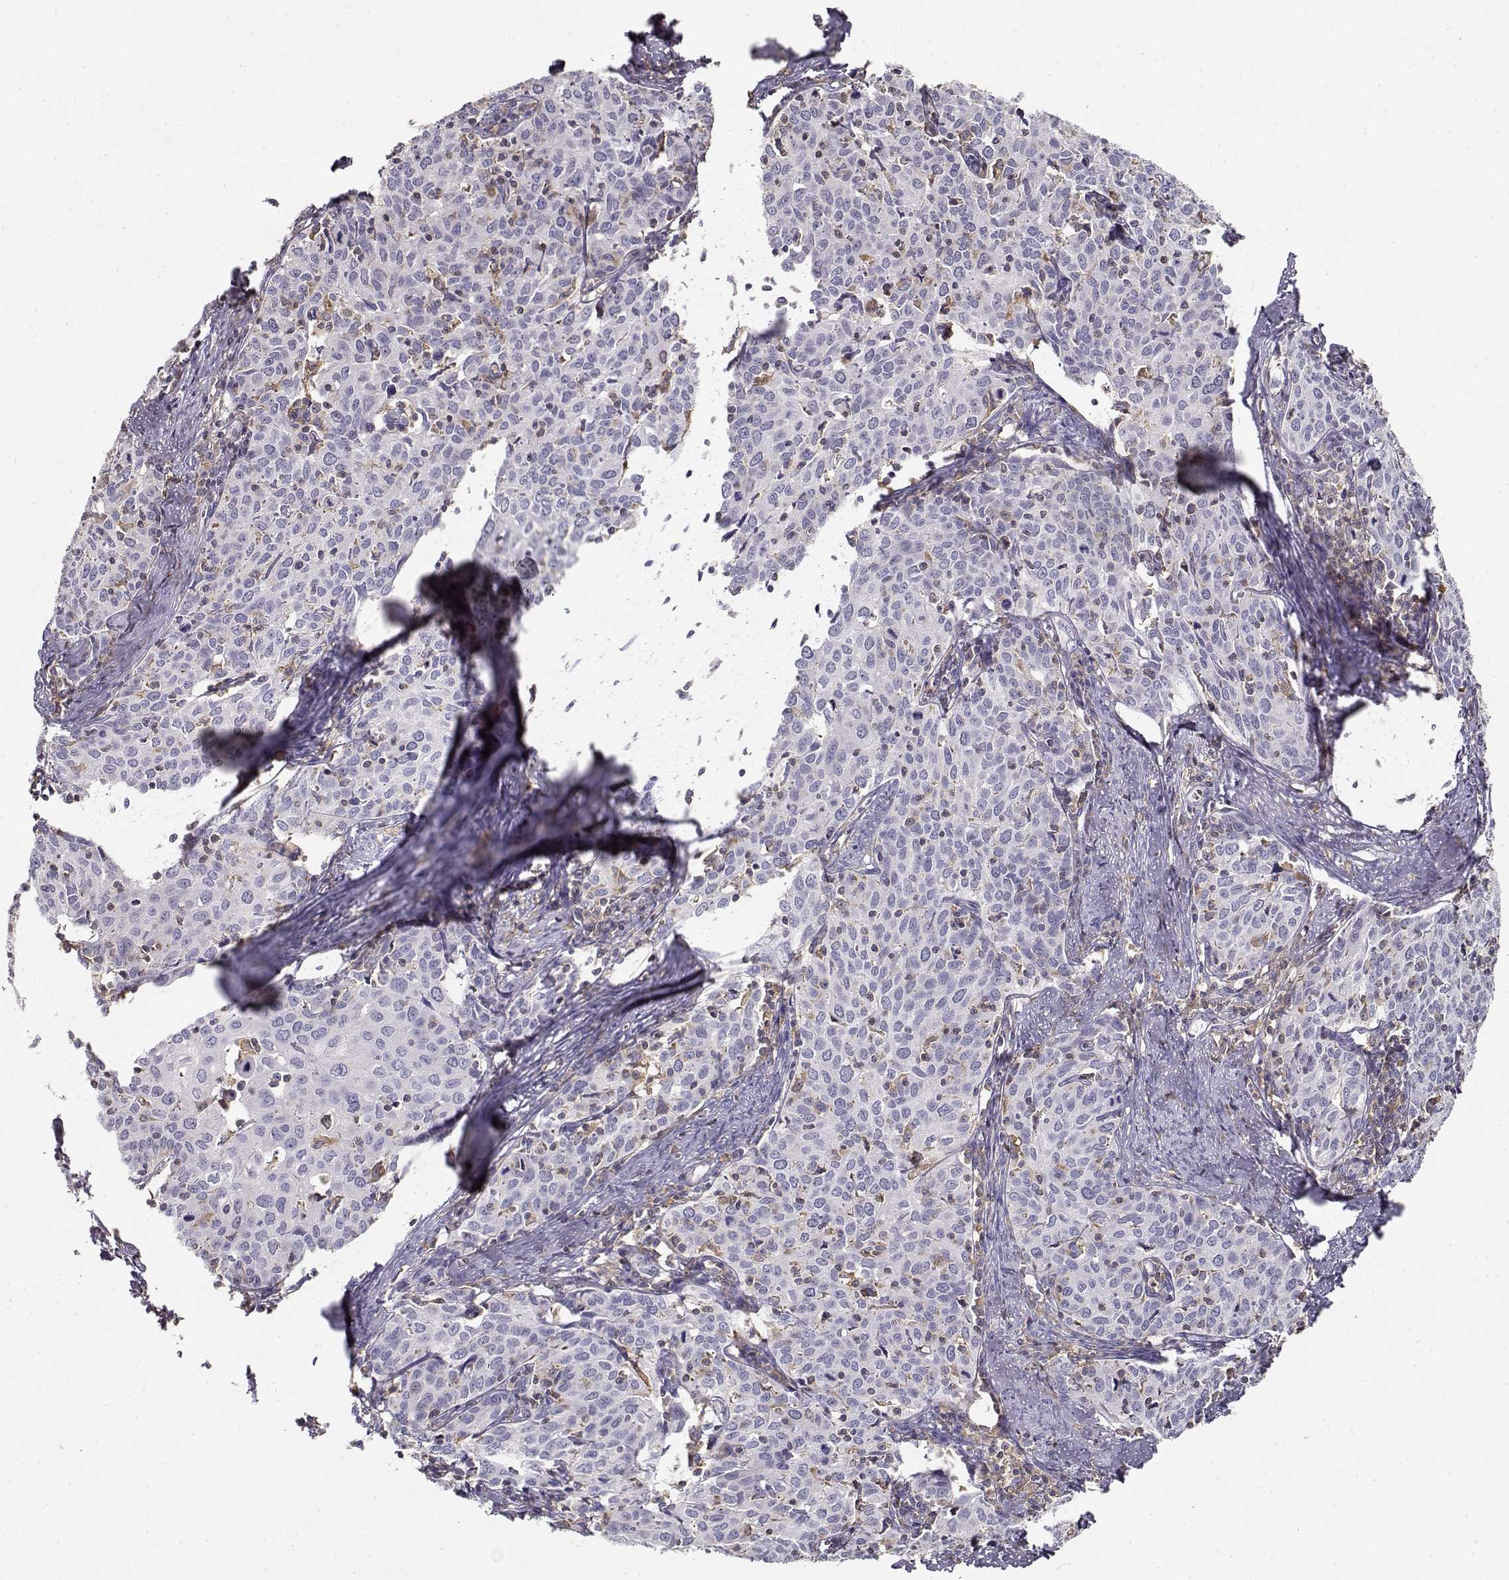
{"staining": {"intensity": "negative", "quantity": "none", "location": "none"}, "tissue": "cervical cancer", "cell_type": "Tumor cells", "image_type": "cancer", "snomed": [{"axis": "morphology", "description": "Squamous cell carcinoma, NOS"}, {"axis": "topography", "description": "Cervix"}], "caption": "Squamous cell carcinoma (cervical) was stained to show a protein in brown. There is no significant positivity in tumor cells.", "gene": "VAV1", "patient": {"sex": "female", "age": 62}}